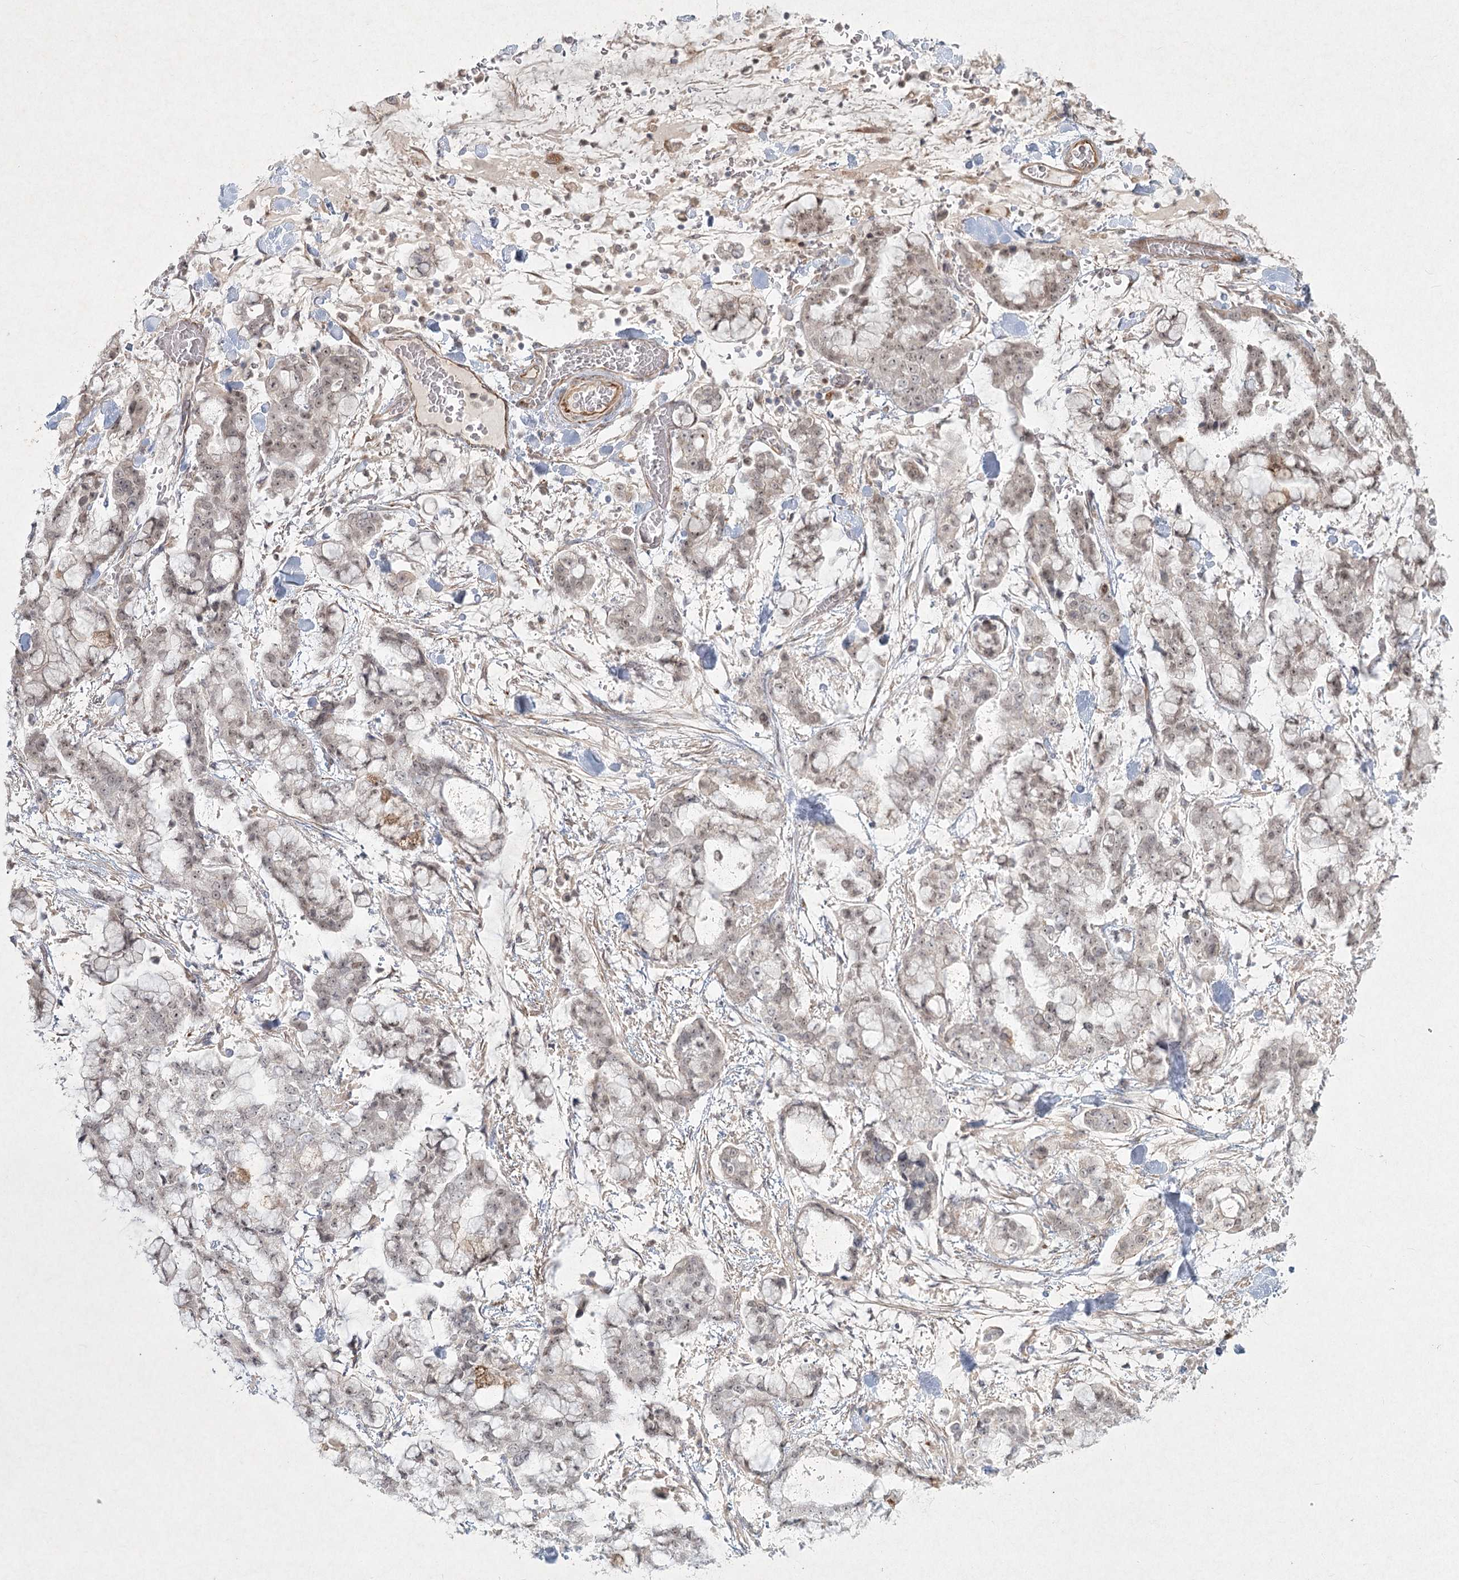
{"staining": {"intensity": "moderate", "quantity": "<25%", "location": "cytoplasmic/membranous"}, "tissue": "stomach cancer", "cell_type": "Tumor cells", "image_type": "cancer", "snomed": [{"axis": "morphology", "description": "Normal tissue, NOS"}, {"axis": "morphology", "description": "Adenocarcinoma, NOS"}, {"axis": "topography", "description": "Stomach, upper"}, {"axis": "topography", "description": "Stomach"}], "caption": "Stomach cancer stained with a brown dye exhibits moderate cytoplasmic/membranous positive staining in approximately <25% of tumor cells.", "gene": "LRP2BP", "patient": {"sex": "male", "age": 76}}